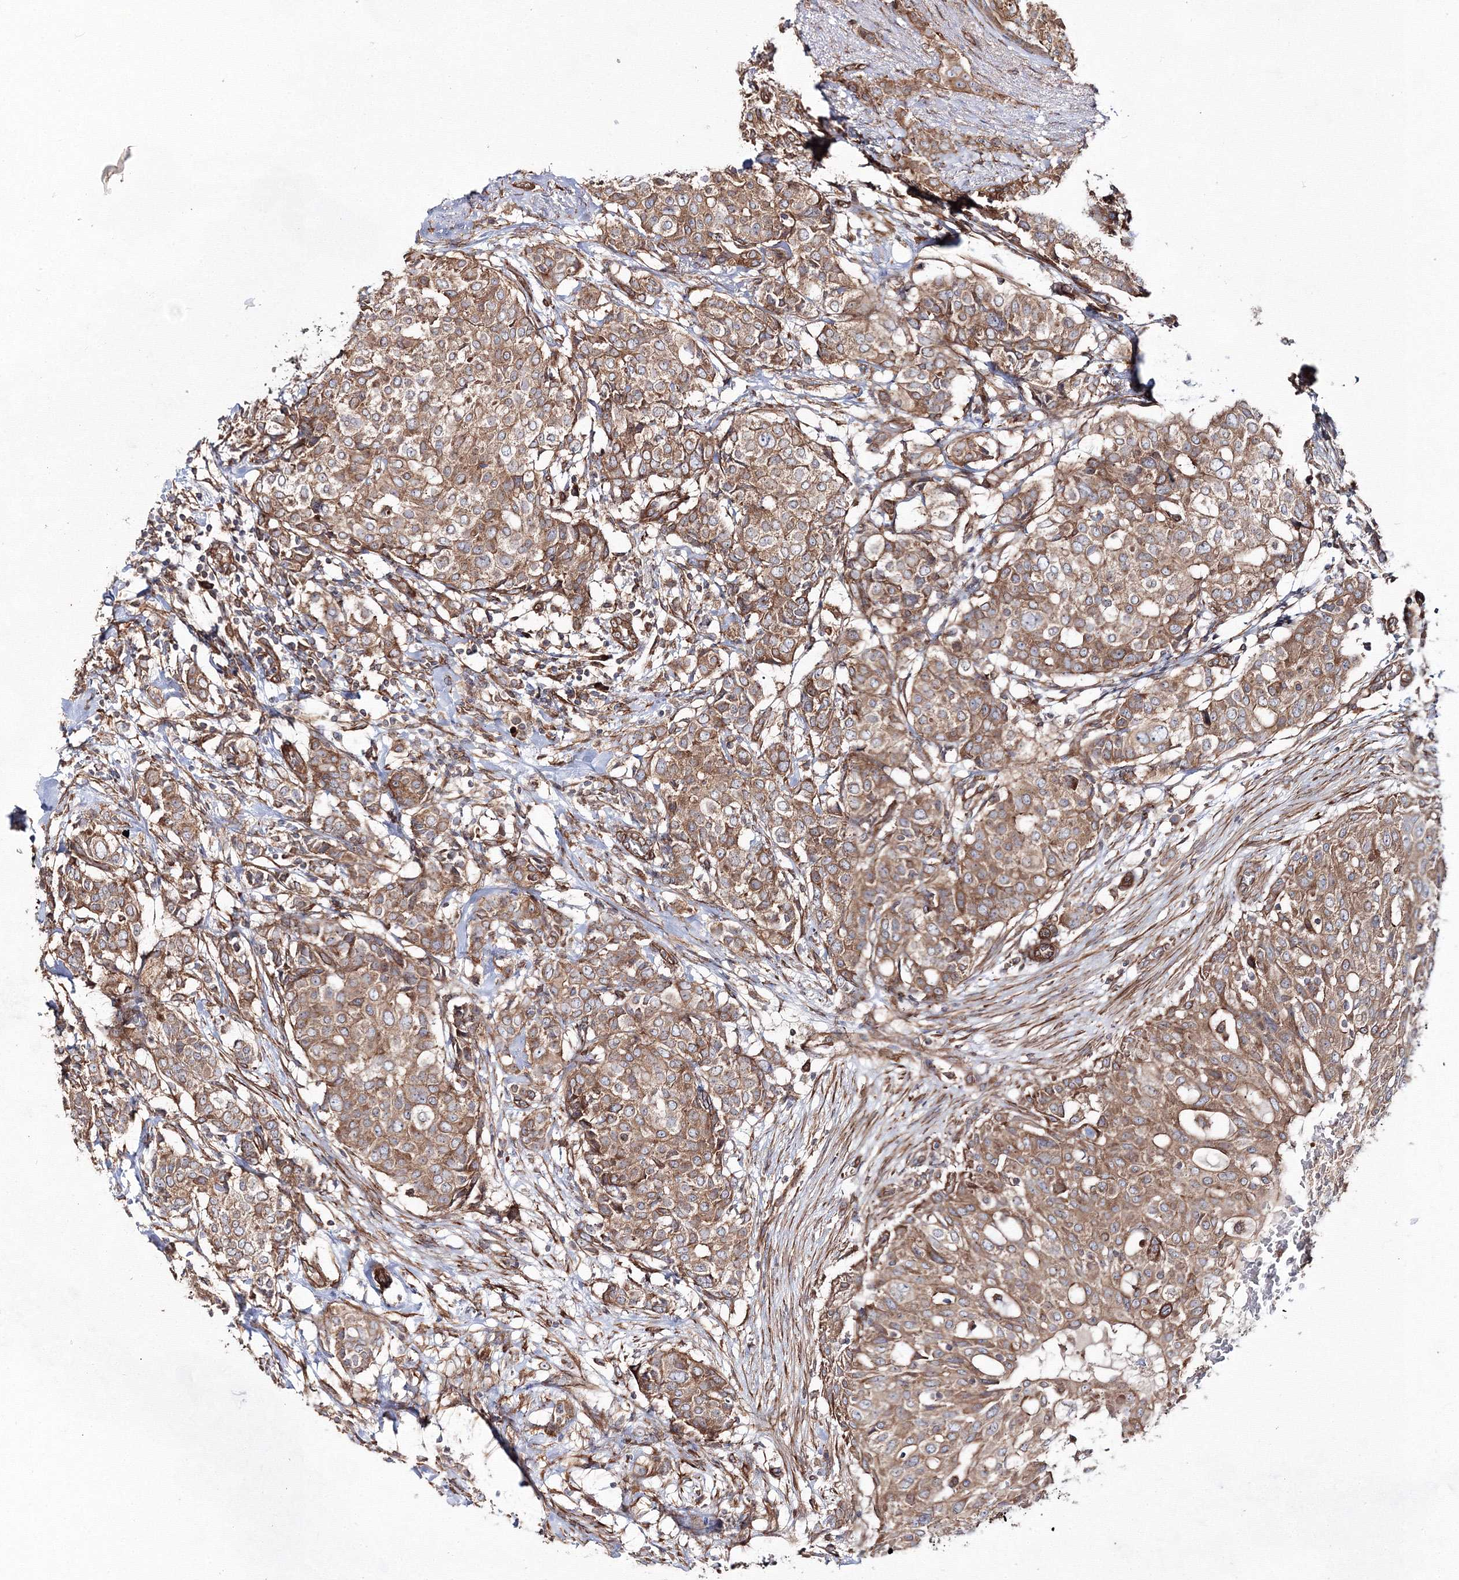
{"staining": {"intensity": "moderate", "quantity": ">75%", "location": "cytoplasmic/membranous"}, "tissue": "breast cancer", "cell_type": "Tumor cells", "image_type": "cancer", "snomed": [{"axis": "morphology", "description": "Lobular carcinoma"}, {"axis": "topography", "description": "Breast"}], "caption": "Immunohistochemical staining of breast cancer (lobular carcinoma) exhibits medium levels of moderate cytoplasmic/membranous staining in approximately >75% of tumor cells. Ihc stains the protein of interest in brown and the nuclei are stained blue.", "gene": "EXOC6", "patient": {"sex": "female", "age": 51}}